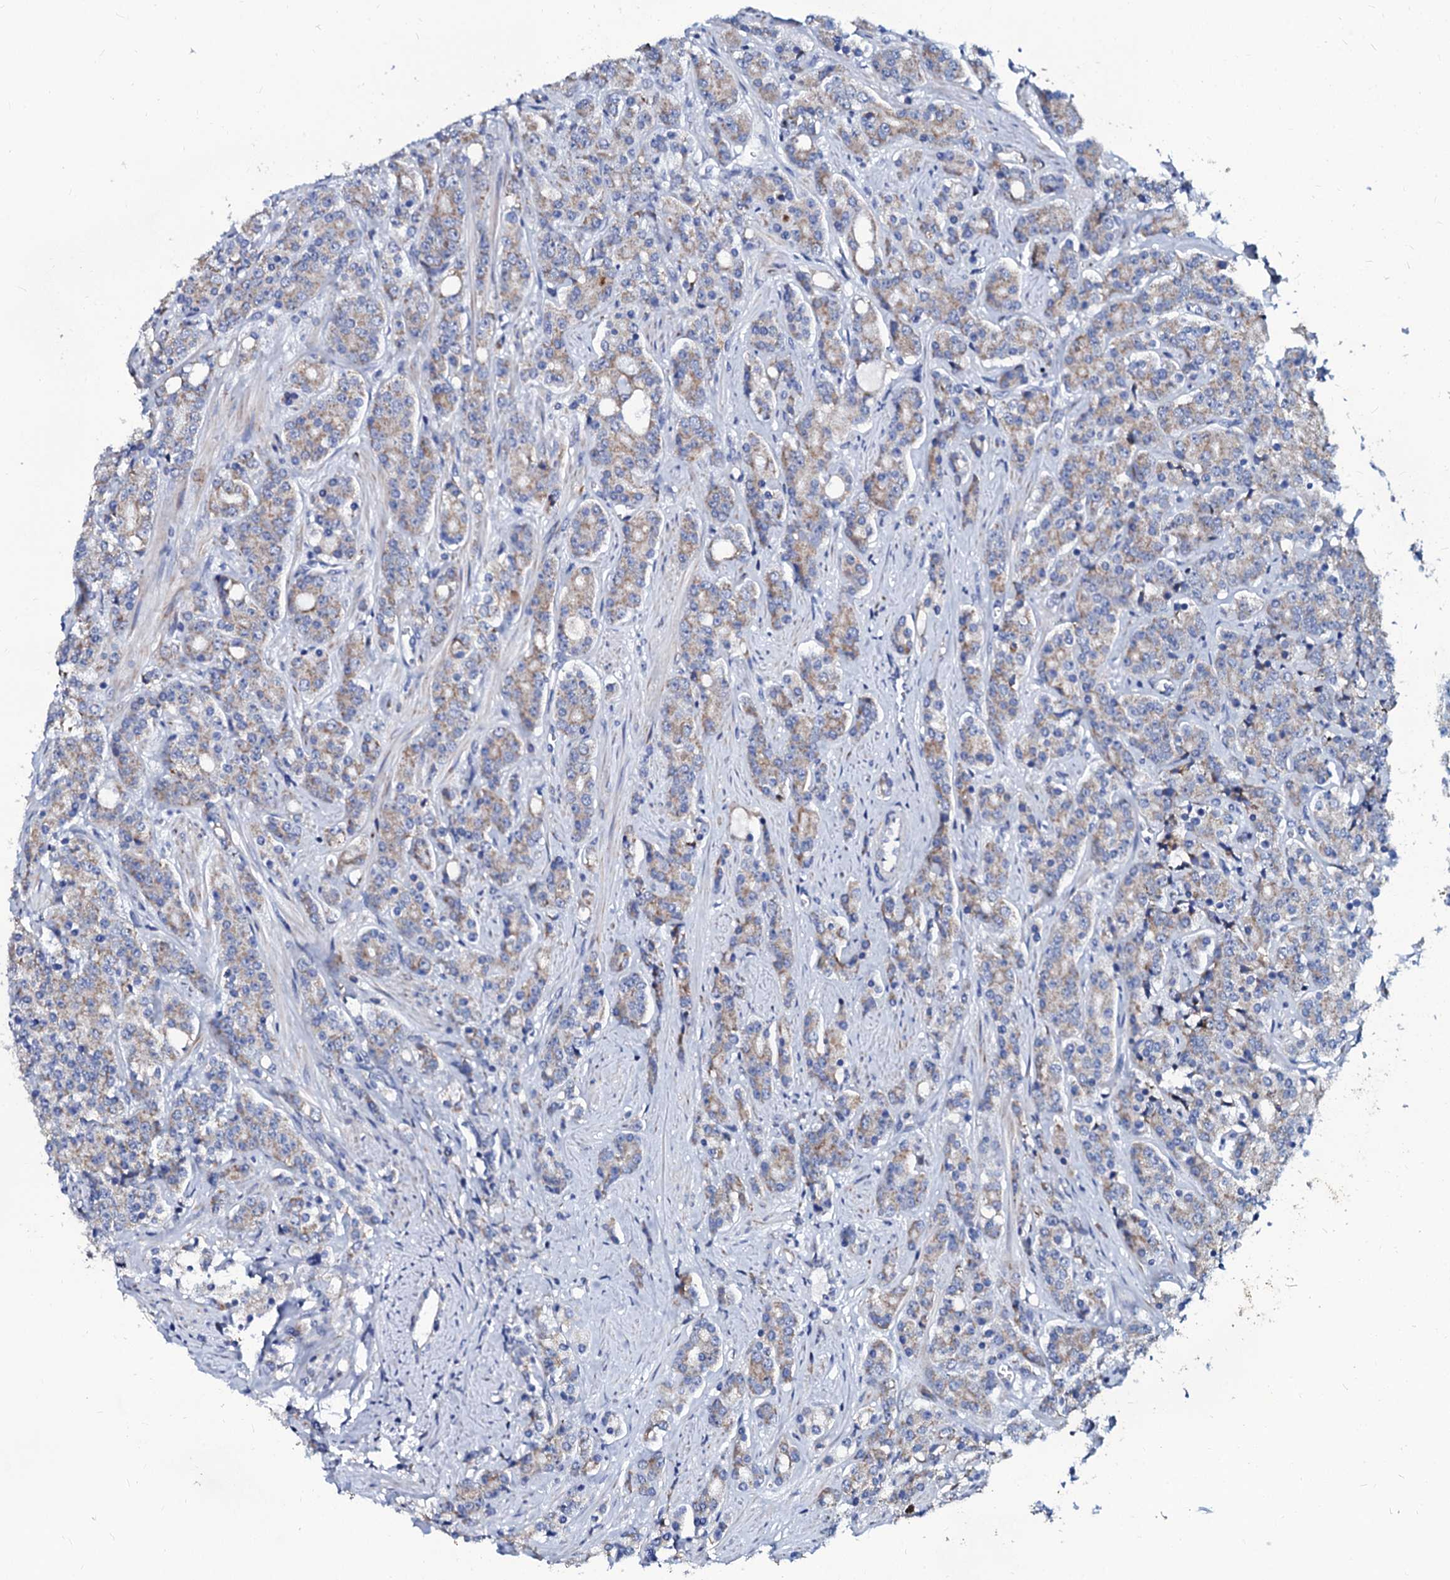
{"staining": {"intensity": "moderate", "quantity": ">75%", "location": "cytoplasmic/membranous"}, "tissue": "prostate cancer", "cell_type": "Tumor cells", "image_type": "cancer", "snomed": [{"axis": "morphology", "description": "Adenocarcinoma, High grade"}, {"axis": "topography", "description": "Prostate"}], "caption": "Approximately >75% of tumor cells in human prostate adenocarcinoma (high-grade) exhibit moderate cytoplasmic/membranous protein positivity as visualized by brown immunohistochemical staining.", "gene": "SLC37A4", "patient": {"sex": "male", "age": 62}}